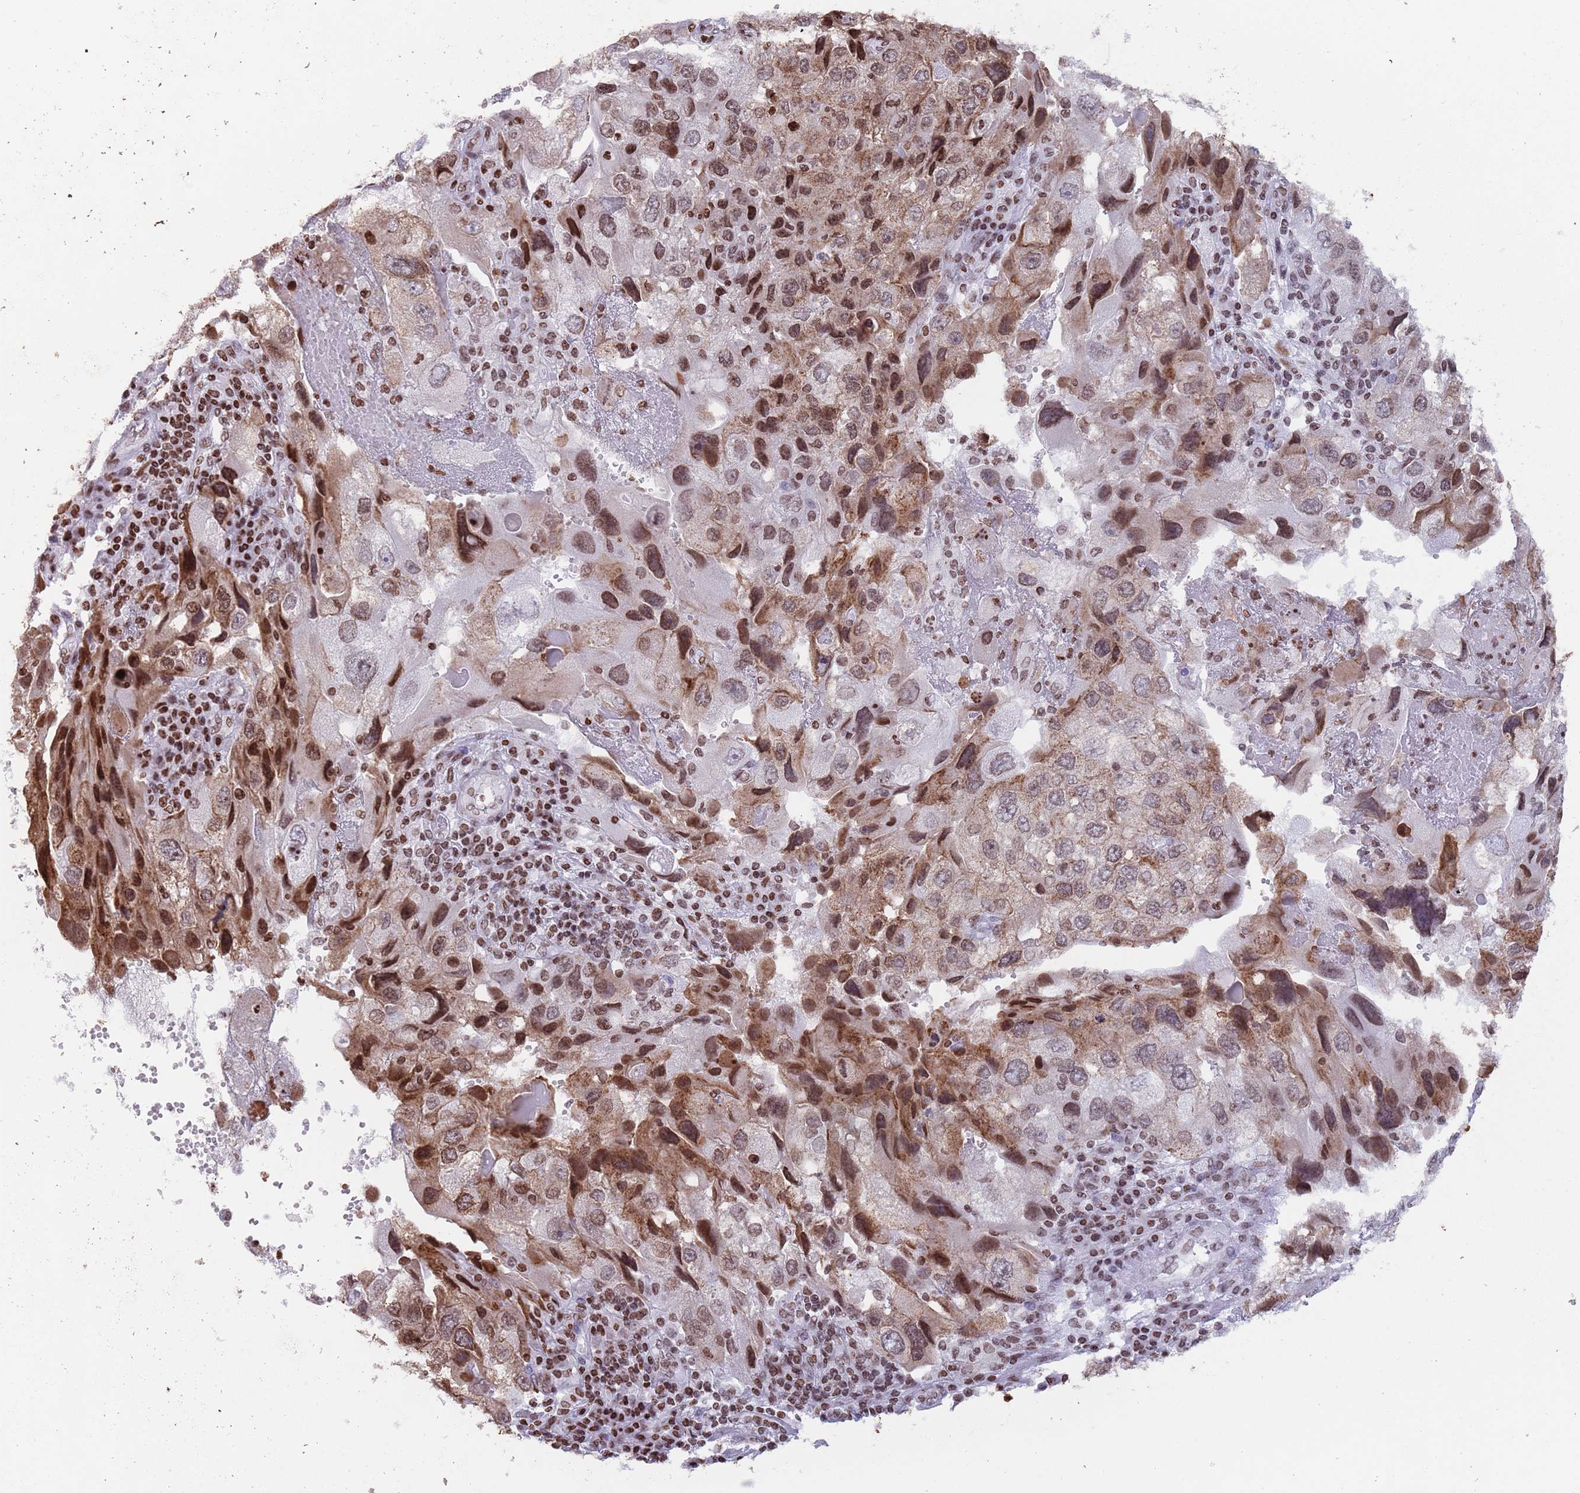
{"staining": {"intensity": "moderate", "quantity": "25%-75%", "location": "cytoplasmic/membranous,nuclear"}, "tissue": "endometrial cancer", "cell_type": "Tumor cells", "image_type": "cancer", "snomed": [{"axis": "morphology", "description": "Adenocarcinoma, NOS"}, {"axis": "topography", "description": "Endometrium"}], "caption": "High-power microscopy captured an immunohistochemistry (IHC) micrograph of endometrial adenocarcinoma, revealing moderate cytoplasmic/membranous and nuclear positivity in approximately 25%-75% of tumor cells.", "gene": "HDAC8", "patient": {"sex": "female", "age": 49}}